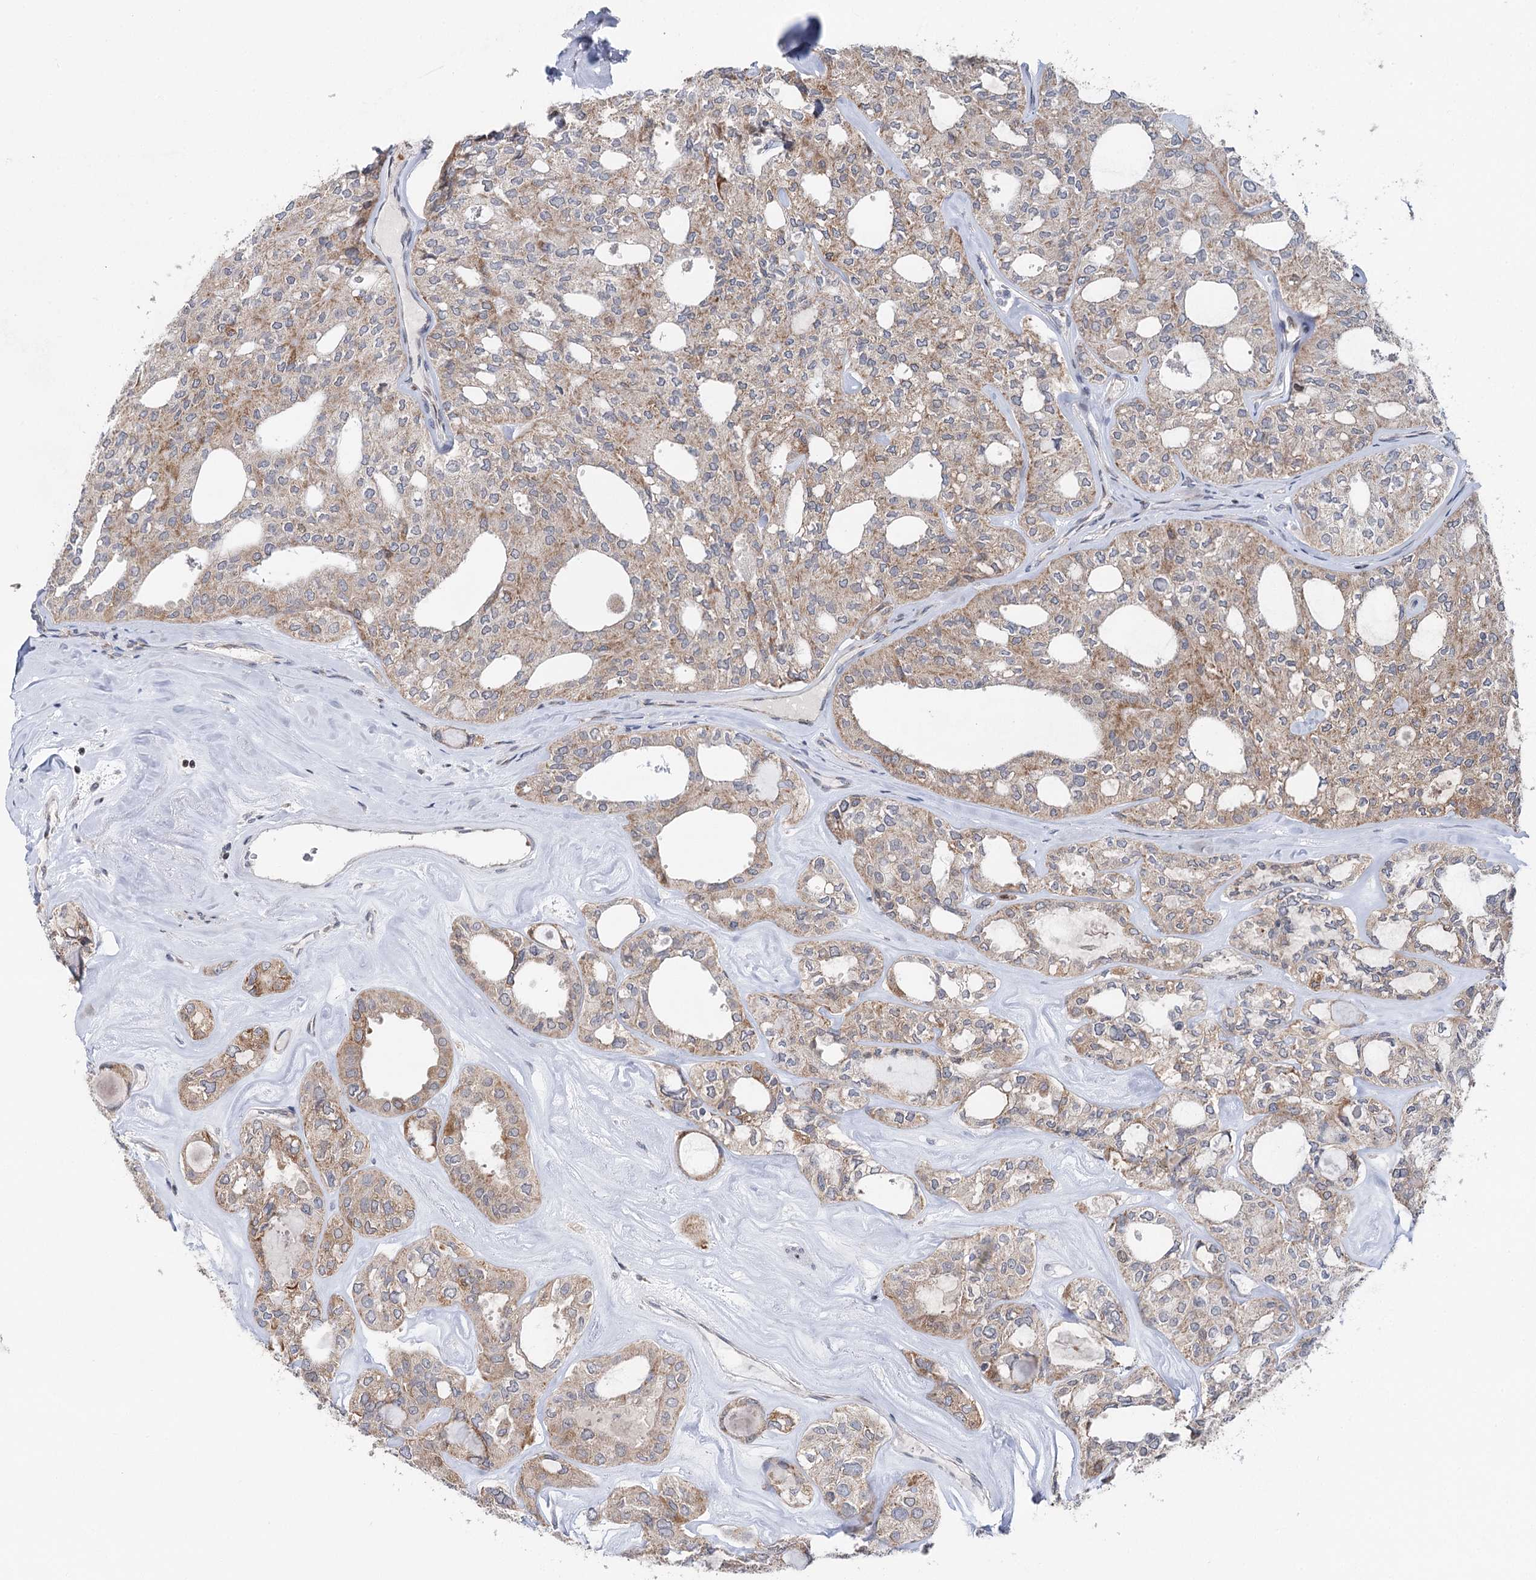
{"staining": {"intensity": "moderate", "quantity": ">75%", "location": "cytoplasmic/membranous"}, "tissue": "thyroid cancer", "cell_type": "Tumor cells", "image_type": "cancer", "snomed": [{"axis": "morphology", "description": "Follicular adenoma carcinoma, NOS"}, {"axis": "topography", "description": "Thyroid gland"}], "caption": "A high-resolution micrograph shows immunohistochemistry (IHC) staining of thyroid cancer, which reveals moderate cytoplasmic/membranous expression in approximately >75% of tumor cells.", "gene": "PTGR1", "patient": {"sex": "male", "age": 75}}